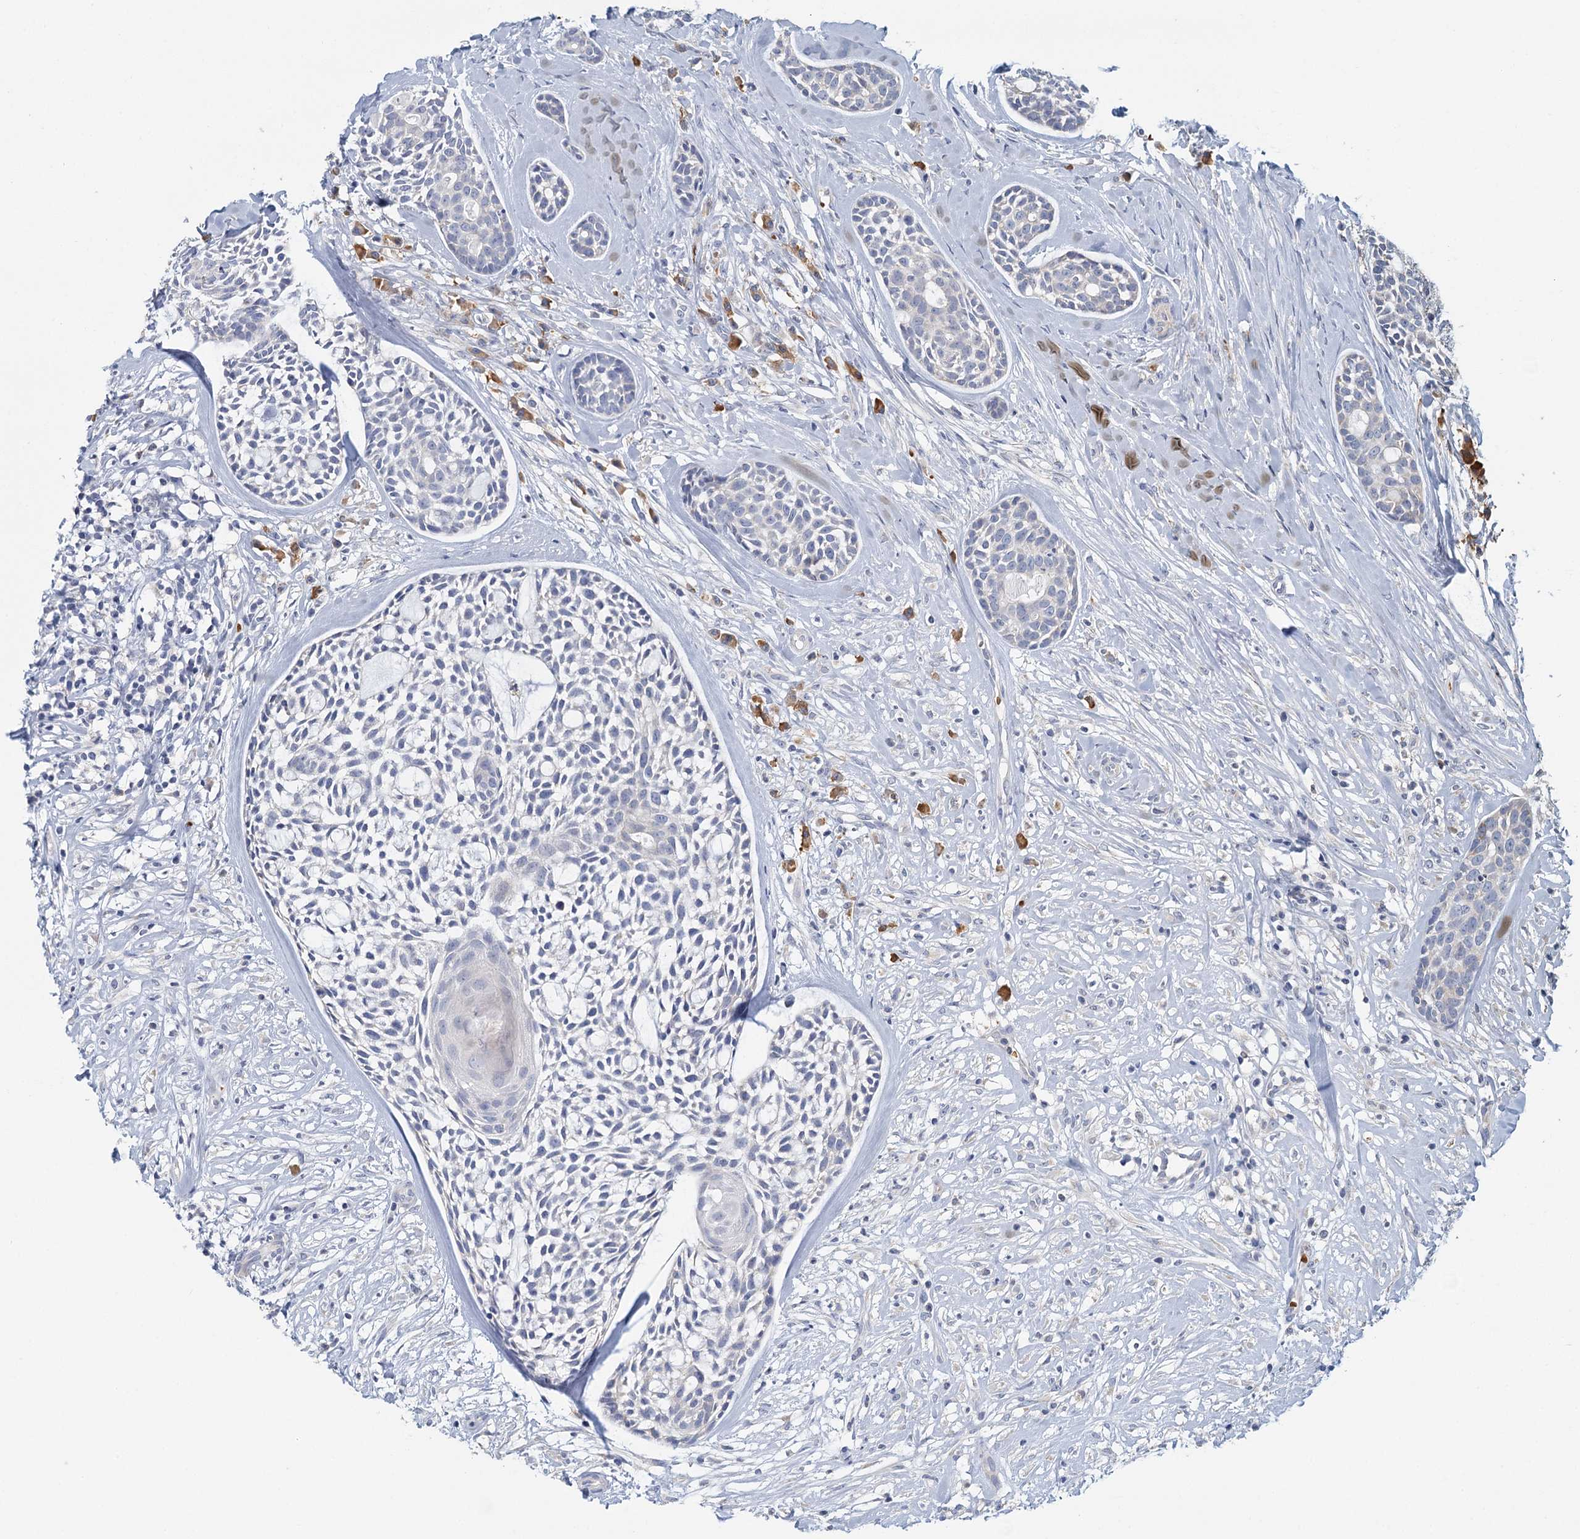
{"staining": {"intensity": "negative", "quantity": "none", "location": "none"}, "tissue": "head and neck cancer", "cell_type": "Tumor cells", "image_type": "cancer", "snomed": [{"axis": "morphology", "description": "Adenocarcinoma, NOS"}, {"axis": "topography", "description": "Subcutis"}, {"axis": "topography", "description": "Head-Neck"}], "caption": "High power microscopy image of an immunohistochemistry image of head and neck cancer (adenocarcinoma), revealing no significant expression in tumor cells.", "gene": "ANKRD16", "patient": {"sex": "female", "age": 73}}